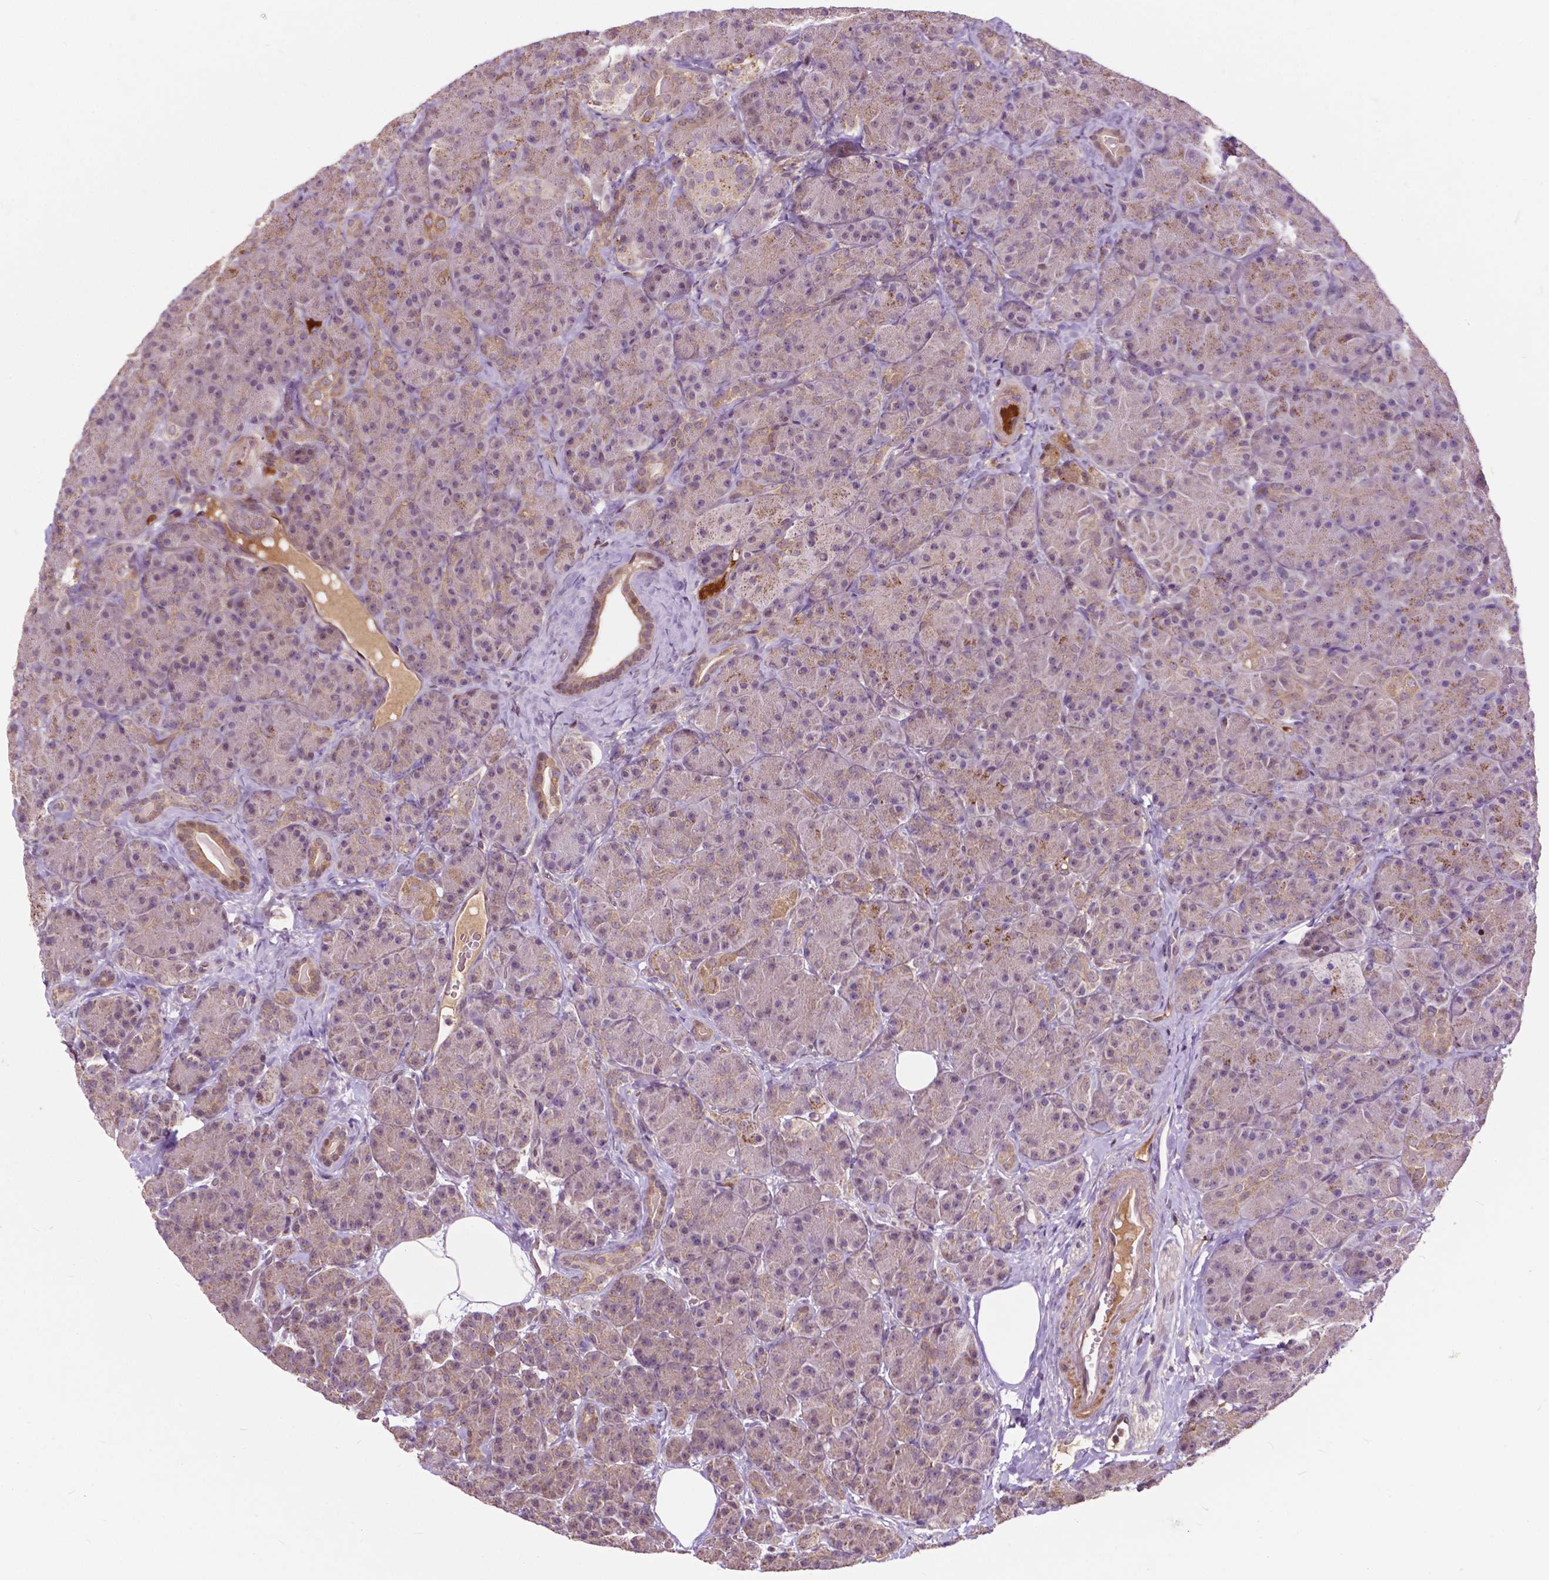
{"staining": {"intensity": "moderate", "quantity": ">75%", "location": "cytoplasmic/membranous"}, "tissue": "pancreas", "cell_type": "Exocrine glandular cells", "image_type": "normal", "snomed": [{"axis": "morphology", "description": "Normal tissue, NOS"}, {"axis": "topography", "description": "Pancreas"}], "caption": "A brown stain shows moderate cytoplasmic/membranous expression of a protein in exocrine glandular cells of normal pancreas.", "gene": "CHMP4A", "patient": {"sex": "male", "age": 57}}